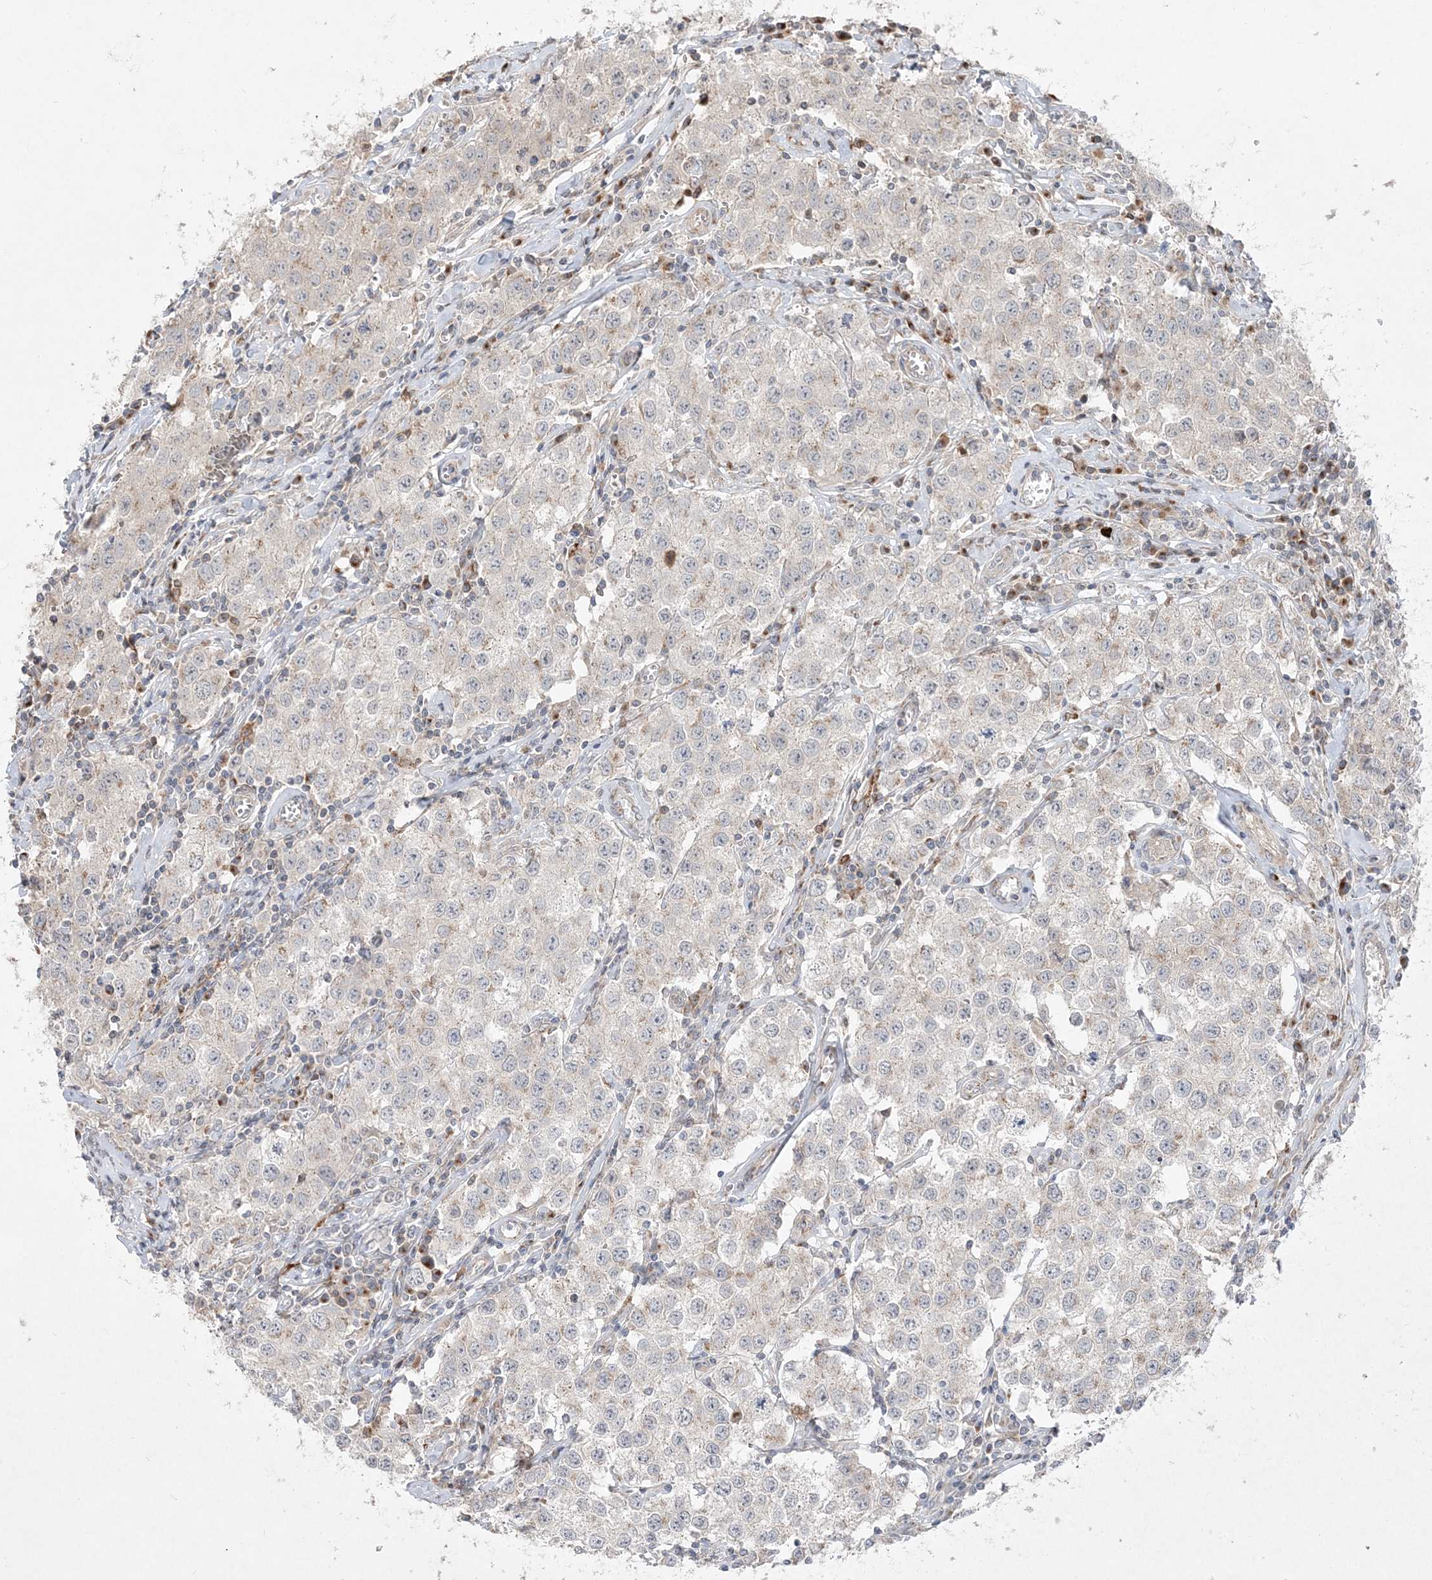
{"staining": {"intensity": "negative", "quantity": "none", "location": "none"}, "tissue": "testis cancer", "cell_type": "Tumor cells", "image_type": "cancer", "snomed": [{"axis": "morphology", "description": "Seminoma, NOS"}, {"axis": "morphology", "description": "Carcinoma, Embryonal, NOS"}, {"axis": "topography", "description": "Testis"}], "caption": "A photomicrograph of testis embryonal carcinoma stained for a protein exhibits no brown staining in tumor cells.", "gene": "CLNK", "patient": {"sex": "male", "age": 43}}